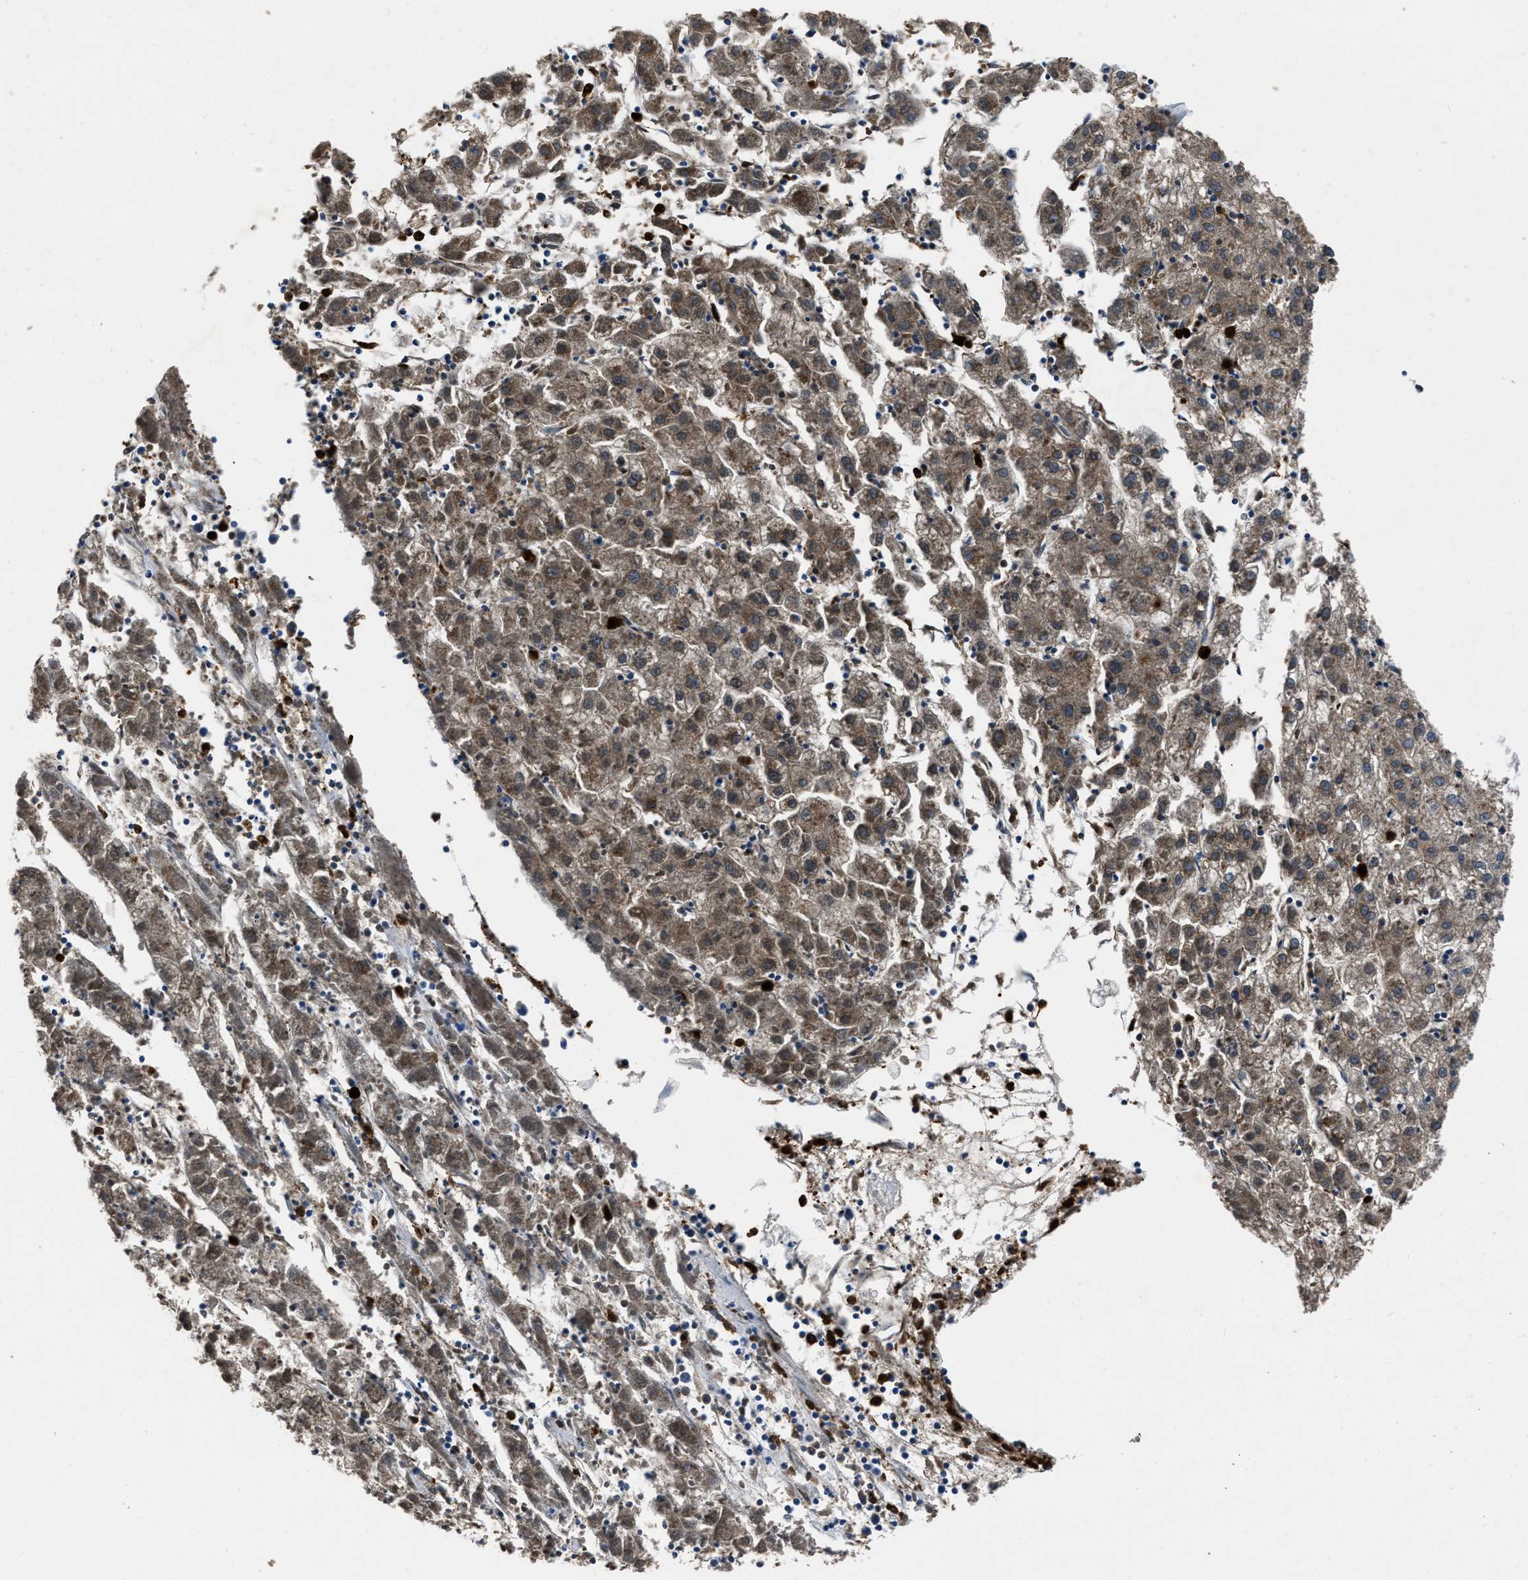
{"staining": {"intensity": "moderate", "quantity": "<25%", "location": "cytoplasmic/membranous"}, "tissue": "liver cancer", "cell_type": "Tumor cells", "image_type": "cancer", "snomed": [{"axis": "morphology", "description": "Carcinoma, Hepatocellular, NOS"}, {"axis": "topography", "description": "Liver"}], "caption": "Immunohistochemistry of liver cancer demonstrates low levels of moderate cytoplasmic/membranous expression in approximately <25% of tumor cells. Using DAB (brown) and hematoxylin (blue) stains, captured at high magnification using brightfield microscopy.", "gene": "ANGPT1", "patient": {"sex": "male", "age": 72}}